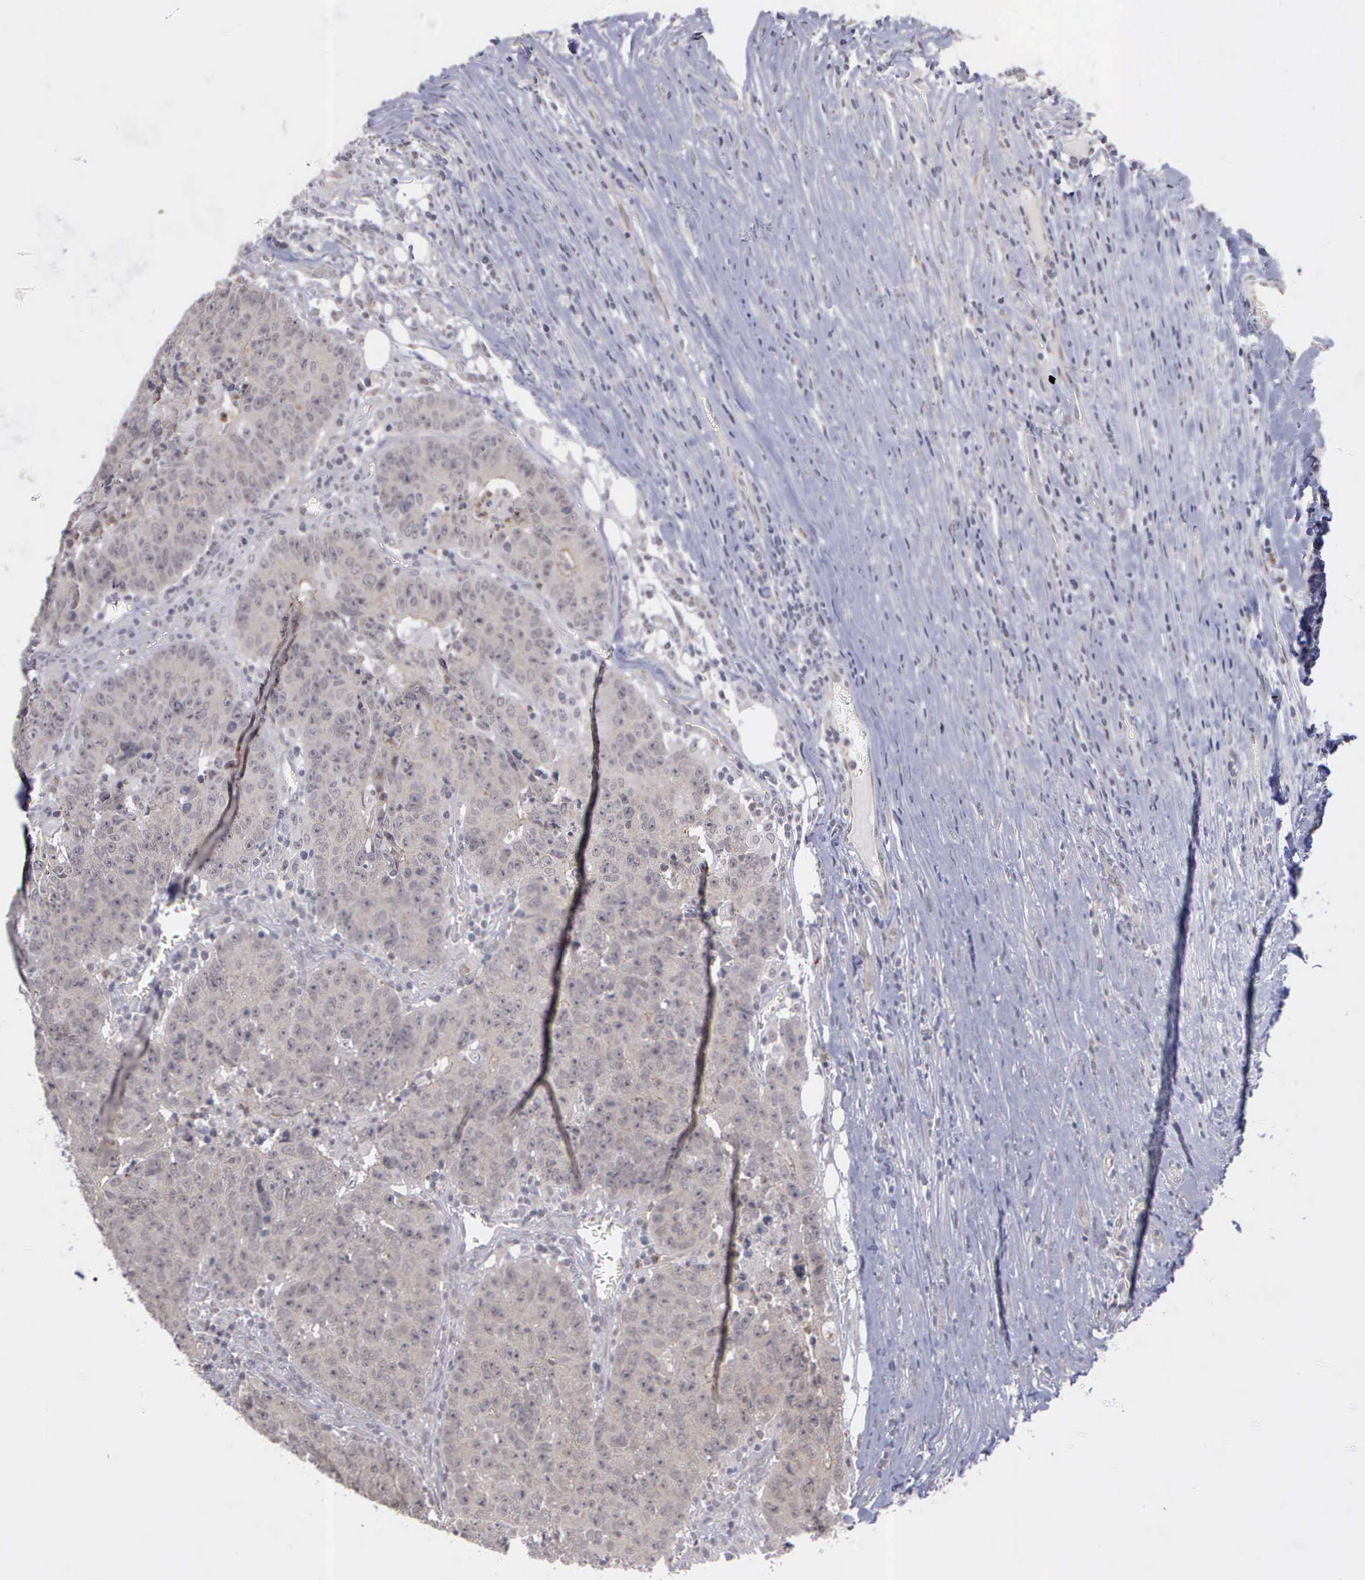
{"staining": {"intensity": "weak", "quantity": ">75%", "location": "cytoplasmic/membranous,nuclear"}, "tissue": "colorectal cancer", "cell_type": "Tumor cells", "image_type": "cancer", "snomed": [{"axis": "morphology", "description": "Adenocarcinoma, NOS"}, {"axis": "topography", "description": "Colon"}], "caption": "A histopathology image of colorectal adenocarcinoma stained for a protein reveals weak cytoplasmic/membranous and nuclear brown staining in tumor cells.", "gene": "MAP3K9", "patient": {"sex": "female", "age": 53}}